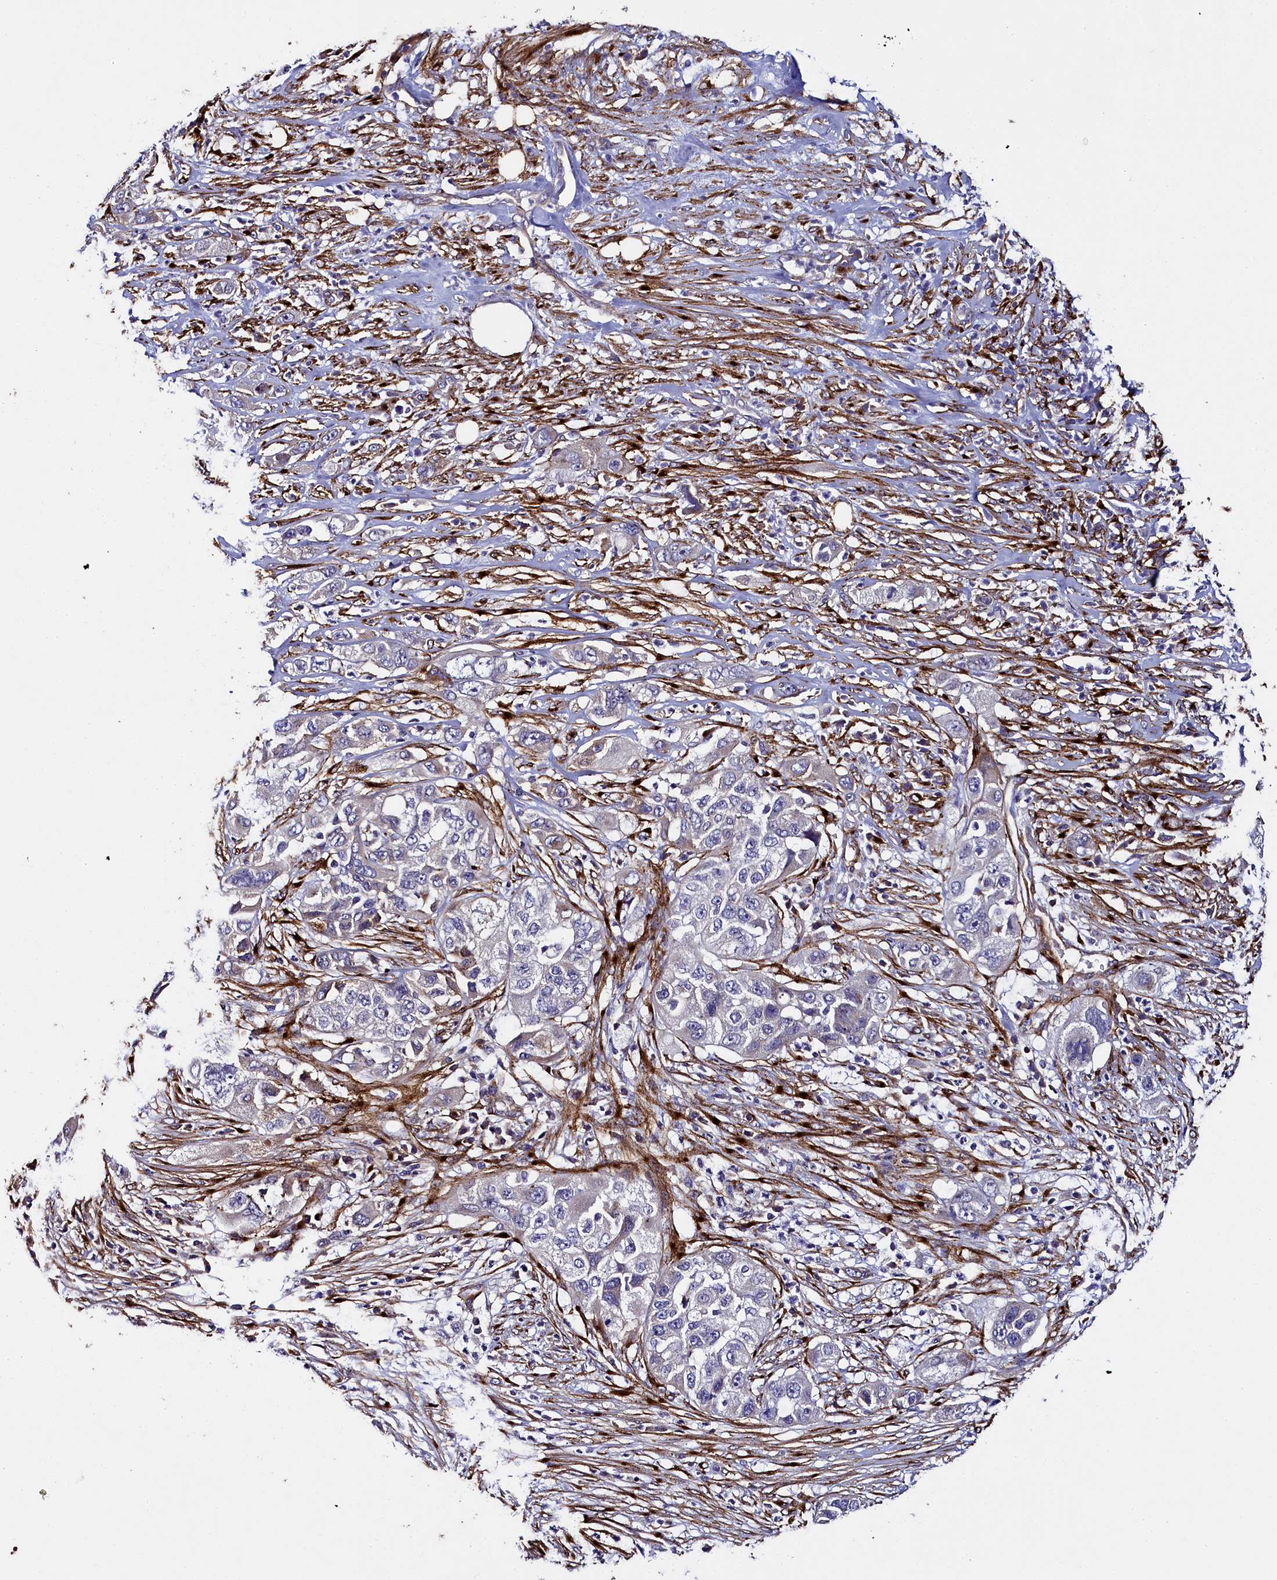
{"staining": {"intensity": "negative", "quantity": "none", "location": "none"}, "tissue": "pancreatic cancer", "cell_type": "Tumor cells", "image_type": "cancer", "snomed": [{"axis": "morphology", "description": "Adenocarcinoma, NOS"}, {"axis": "topography", "description": "Pancreas"}], "caption": "High power microscopy image of an immunohistochemistry (IHC) micrograph of pancreatic cancer (adenocarcinoma), revealing no significant positivity in tumor cells.", "gene": "MRC2", "patient": {"sex": "female", "age": 78}}